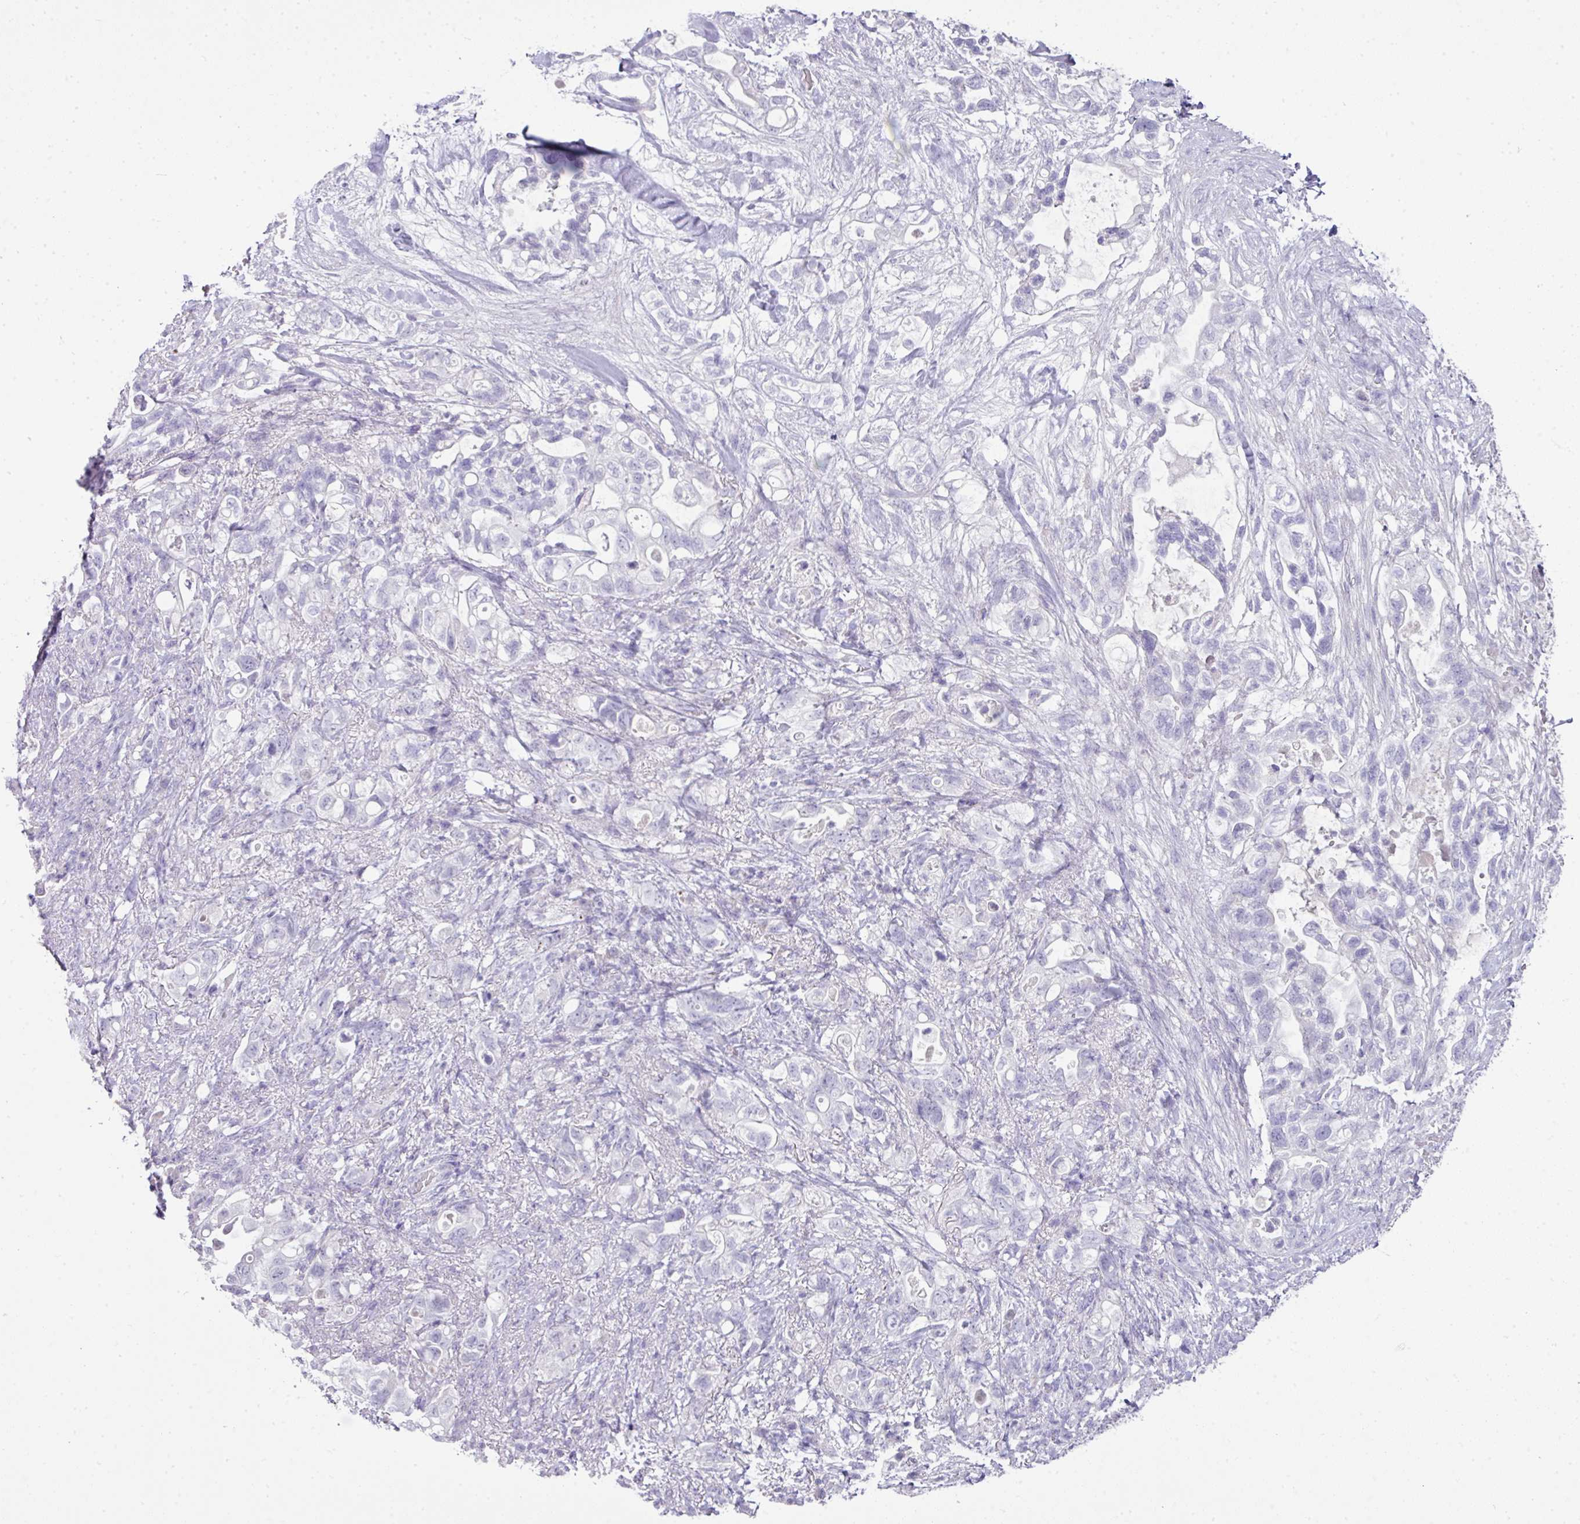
{"staining": {"intensity": "negative", "quantity": "none", "location": "none"}, "tissue": "pancreatic cancer", "cell_type": "Tumor cells", "image_type": "cancer", "snomed": [{"axis": "morphology", "description": "Adenocarcinoma, NOS"}, {"axis": "topography", "description": "Pancreas"}], "caption": "DAB immunohistochemical staining of pancreatic cancer exhibits no significant expression in tumor cells.", "gene": "BCL11A", "patient": {"sex": "female", "age": 72}}